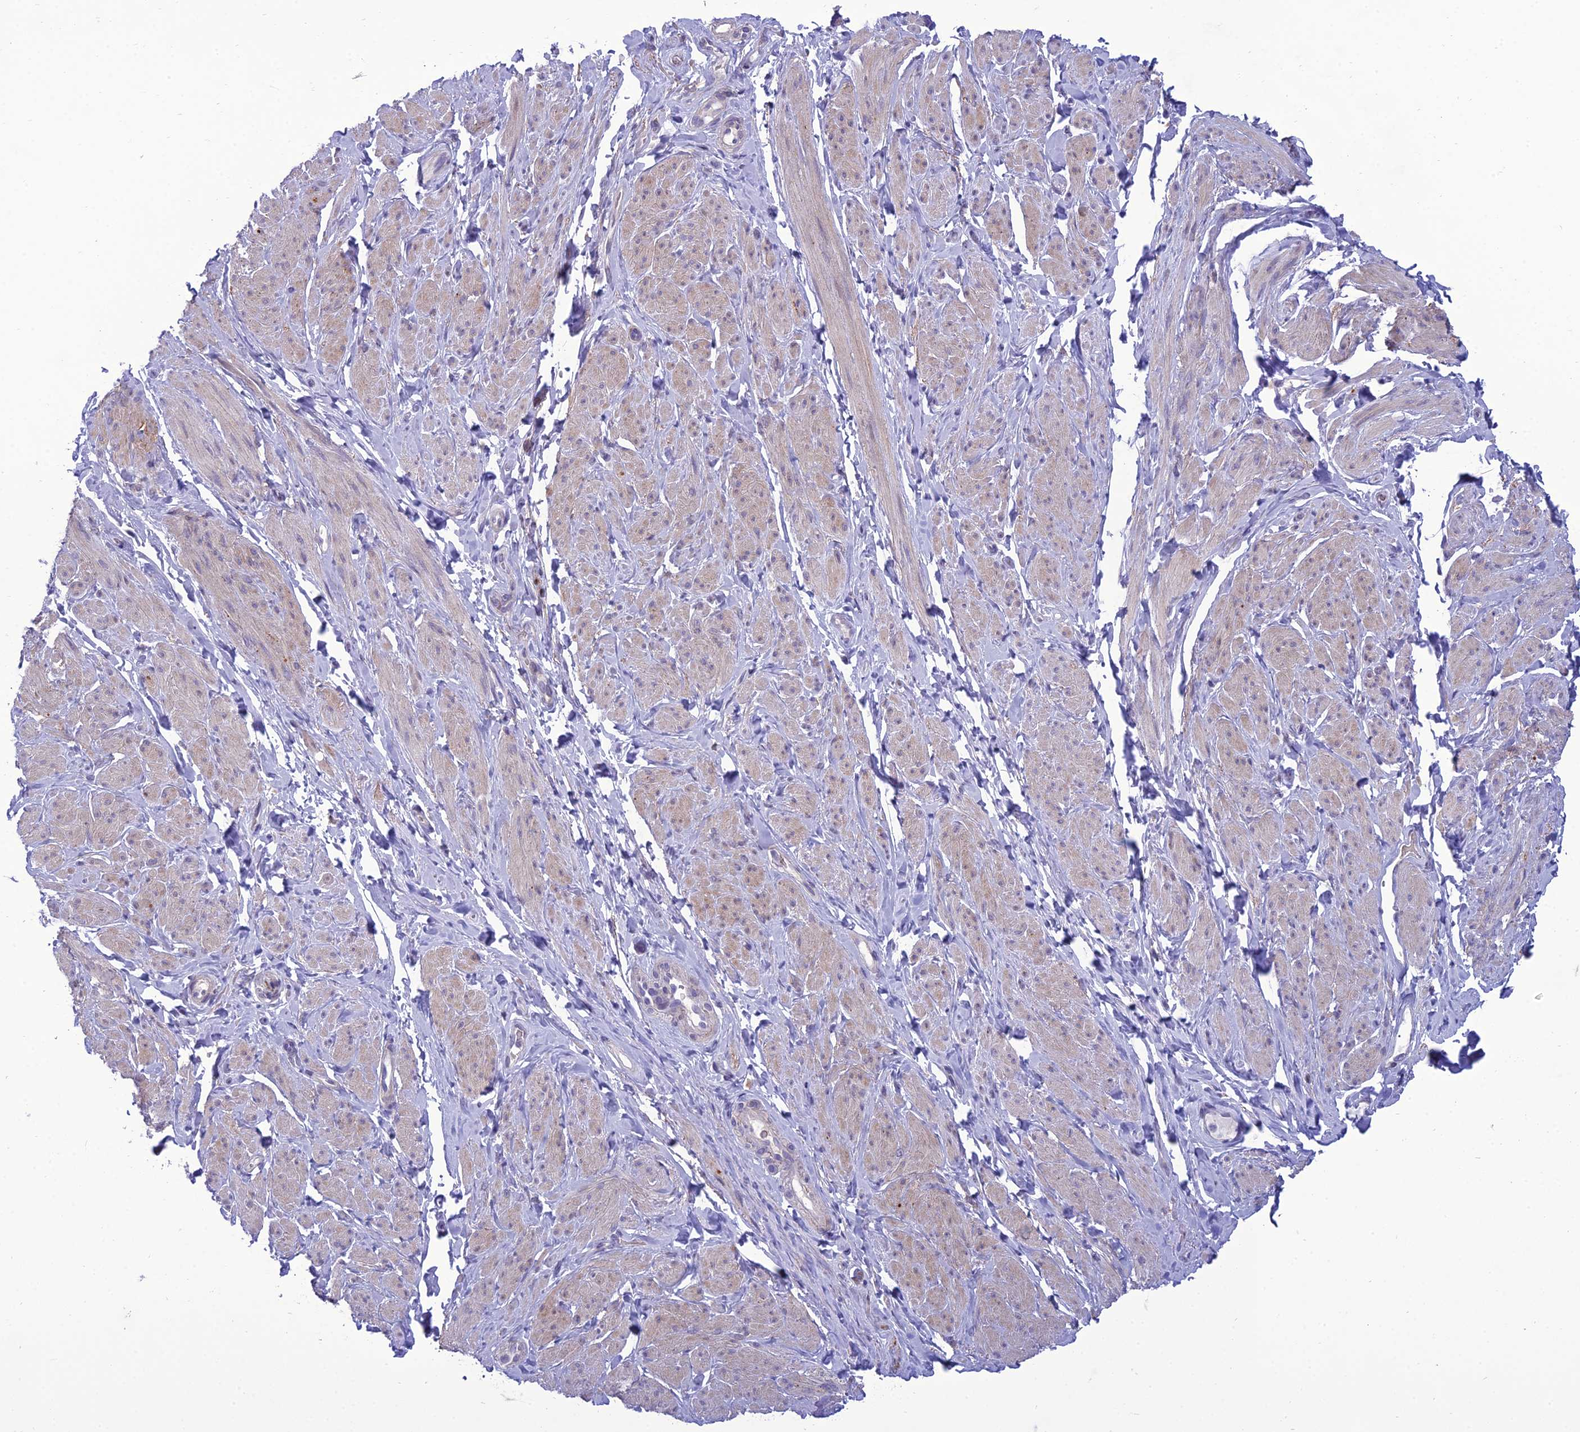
{"staining": {"intensity": "weak", "quantity": "25%-75%", "location": "cytoplasmic/membranous"}, "tissue": "smooth muscle", "cell_type": "Smooth muscle cells", "image_type": "normal", "snomed": [{"axis": "morphology", "description": "Normal tissue, NOS"}, {"axis": "topography", "description": "Smooth muscle"}, {"axis": "topography", "description": "Peripheral nerve tissue"}], "caption": "An immunohistochemistry (IHC) image of normal tissue is shown. Protein staining in brown shows weak cytoplasmic/membranous positivity in smooth muscle within smooth muscle cells.", "gene": "ANKS4B", "patient": {"sex": "male", "age": 69}}